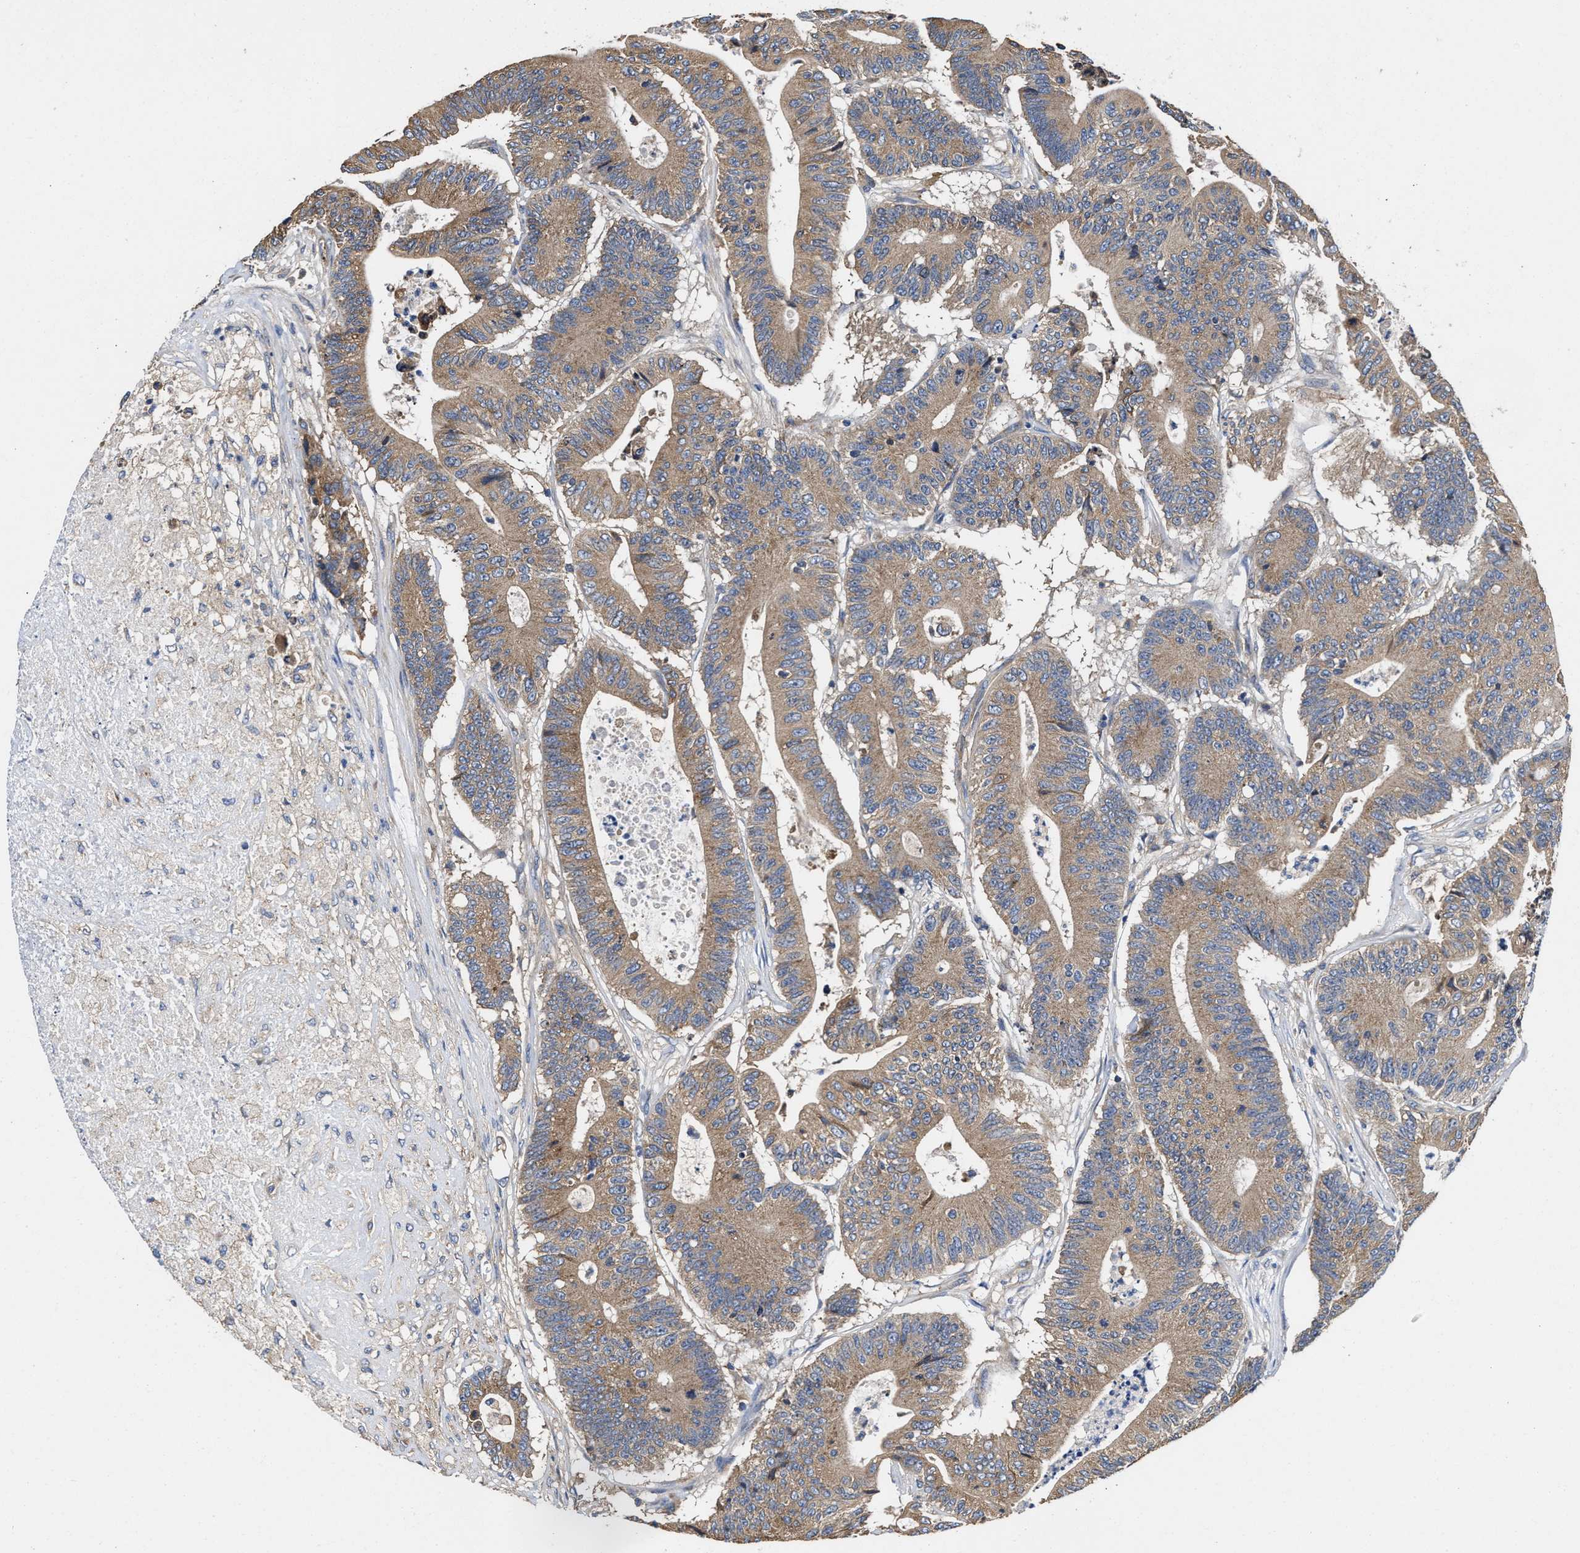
{"staining": {"intensity": "moderate", "quantity": ">75%", "location": "cytoplasmic/membranous"}, "tissue": "colorectal cancer", "cell_type": "Tumor cells", "image_type": "cancer", "snomed": [{"axis": "morphology", "description": "Adenocarcinoma, NOS"}, {"axis": "topography", "description": "Colon"}], "caption": "Tumor cells exhibit moderate cytoplasmic/membranous positivity in about >75% of cells in colorectal adenocarcinoma.", "gene": "KLB", "patient": {"sex": "female", "age": 84}}